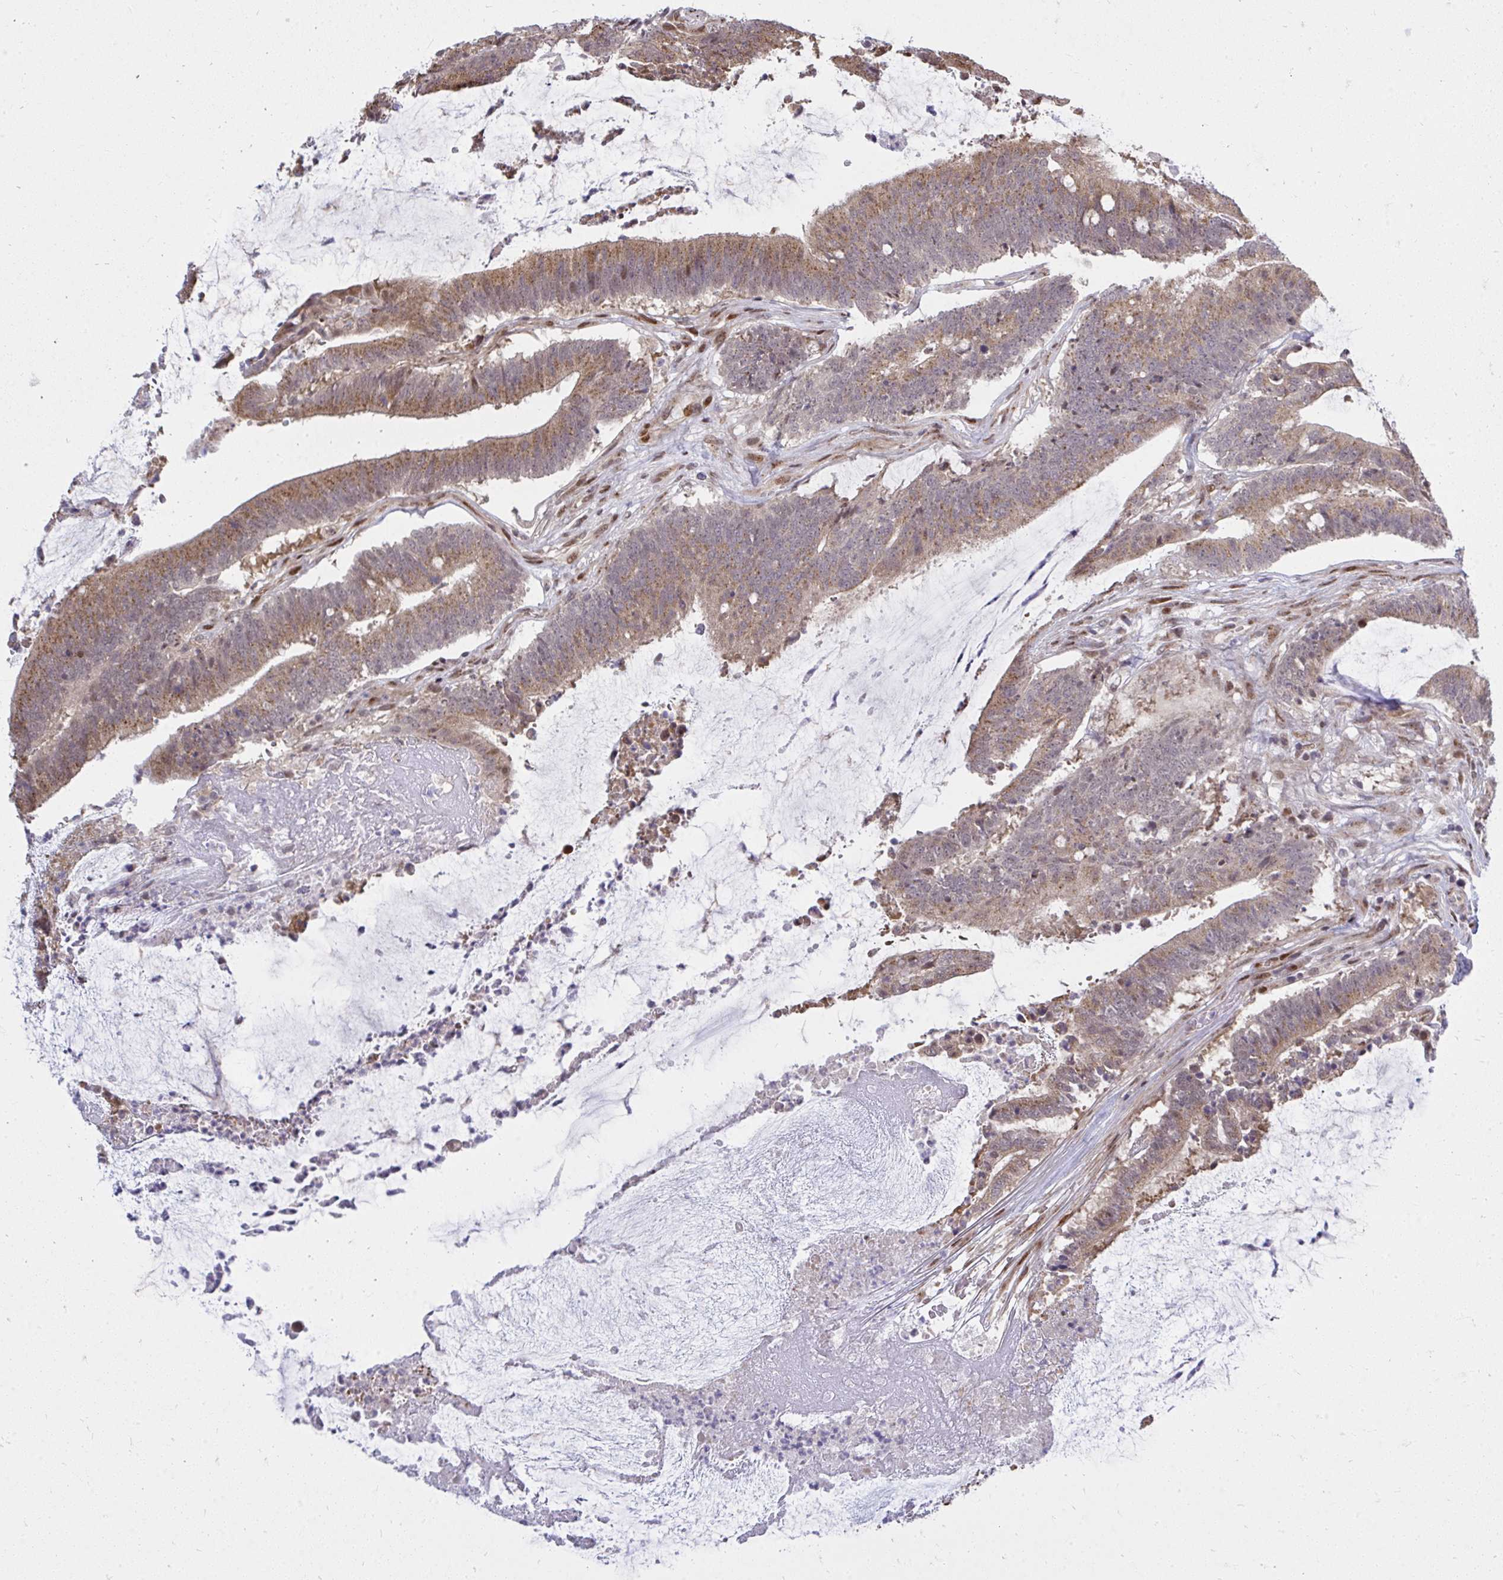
{"staining": {"intensity": "moderate", "quantity": ">75%", "location": "cytoplasmic/membranous"}, "tissue": "colorectal cancer", "cell_type": "Tumor cells", "image_type": "cancer", "snomed": [{"axis": "morphology", "description": "Adenocarcinoma, NOS"}, {"axis": "topography", "description": "Colon"}], "caption": "Colorectal cancer (adenocarcinoma) tissue shows moderate cytoplasmic/membranous positivity in about >75% of tumor cells, visualized by immunohistochemistry. The protein is shown in brown color, while the nuclei are stained blue.", "gene": "PIGY", "patient": {"sex": "female", "age": 43}}